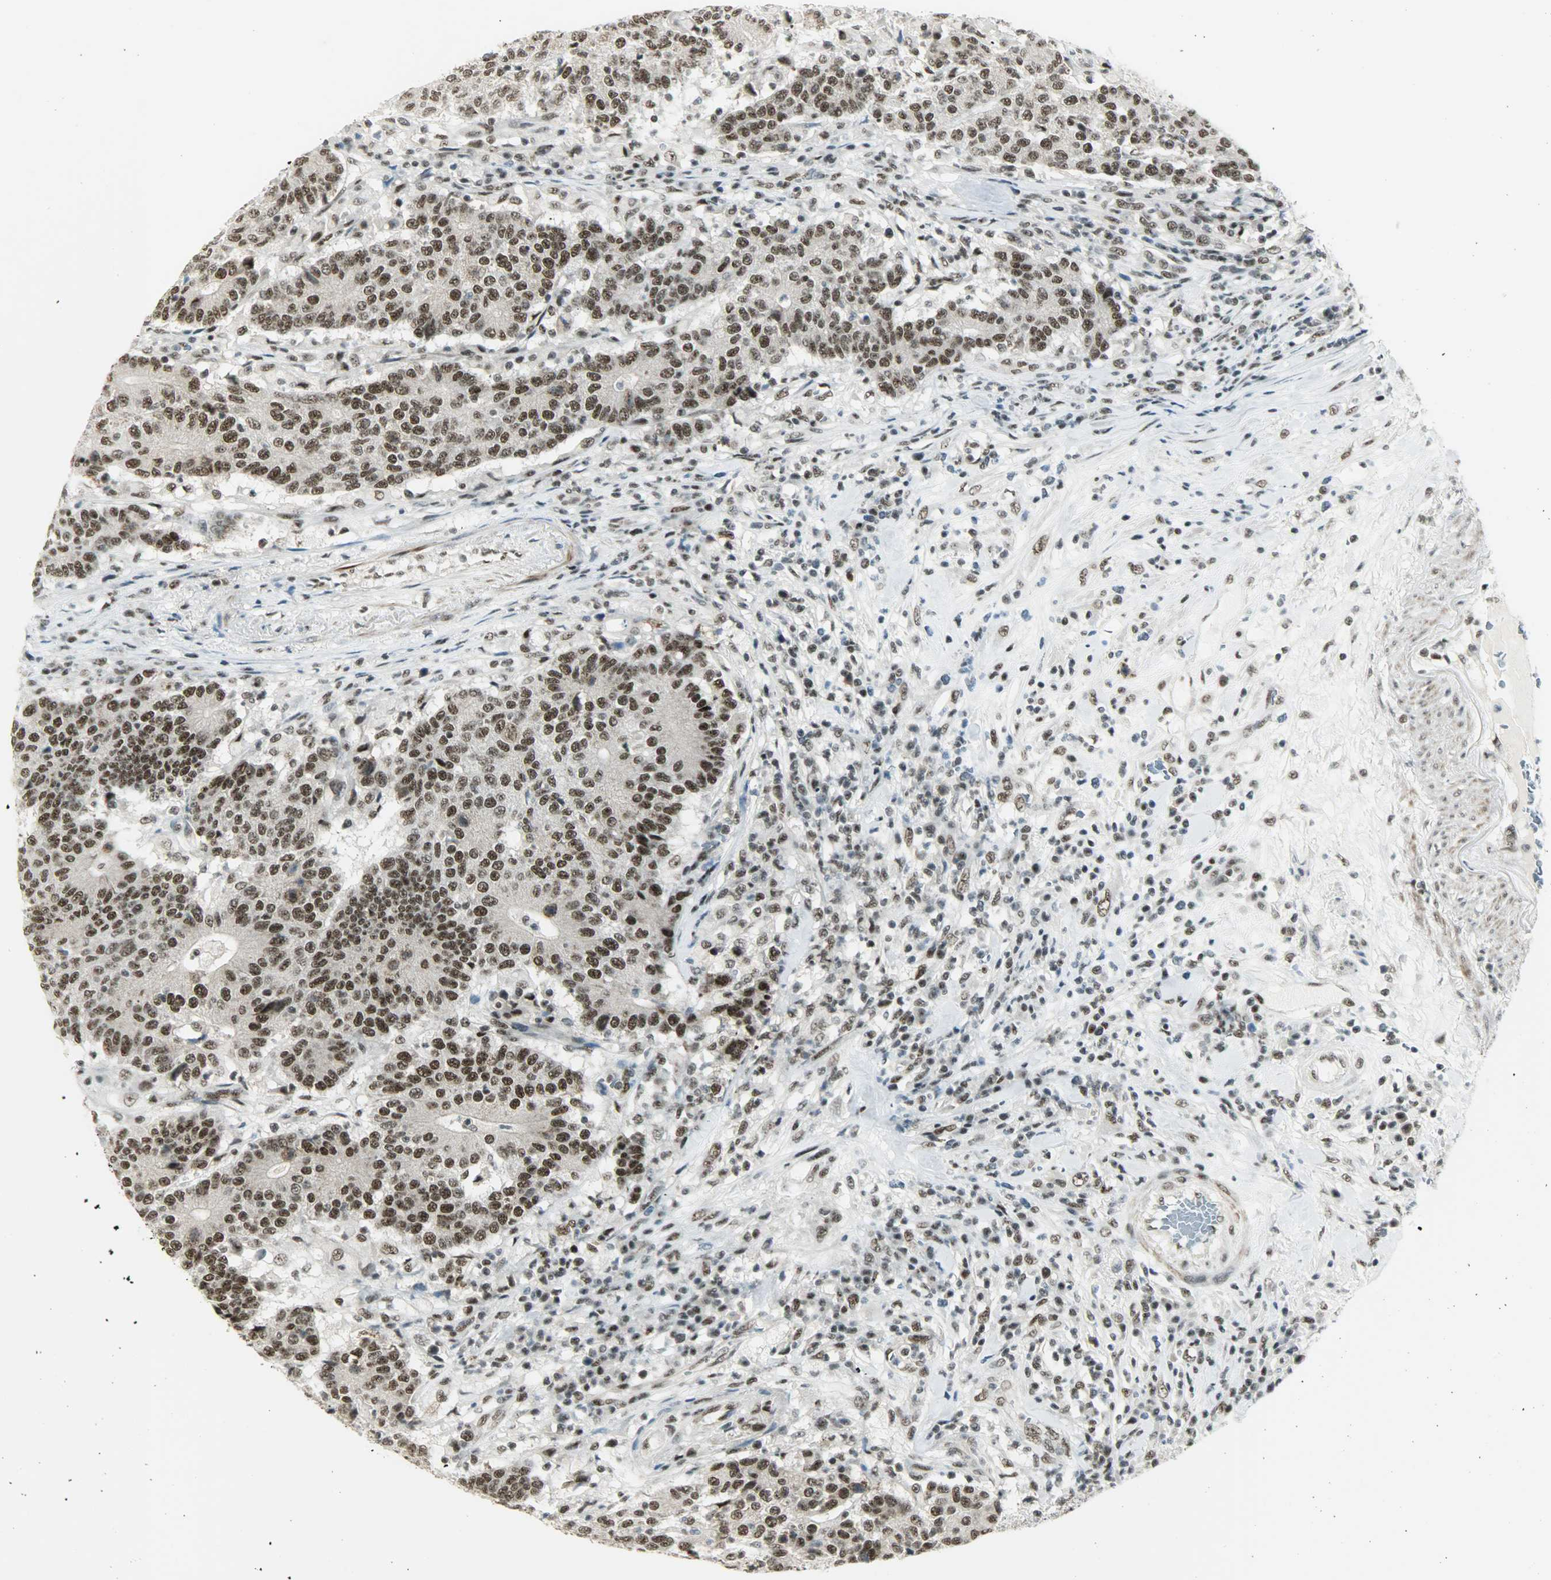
{"staining": {"intensity": "strong", "quantity": ">75%", "location": "nuclear"}, "tissue": "colorectal cancer", "cell_type": "Tumor cells", "image_type": "cancer", "snomed": [{"axis": "morphology", "description": "Normal tissue, NOS"}, {"axis": "morphology", "description": "Adenocarcinoma, NOS"}, {"axis": "topography", "description": "Colon"}], "caption": "There is high levels of strong nuclear staining in tumor cells of colorectal cancer (adenocarcinoma), as demonstrated by immunohistochemical staining (brown color).", "gene": "SUGP1", "patient": {"sex": "female", "age": 75}}